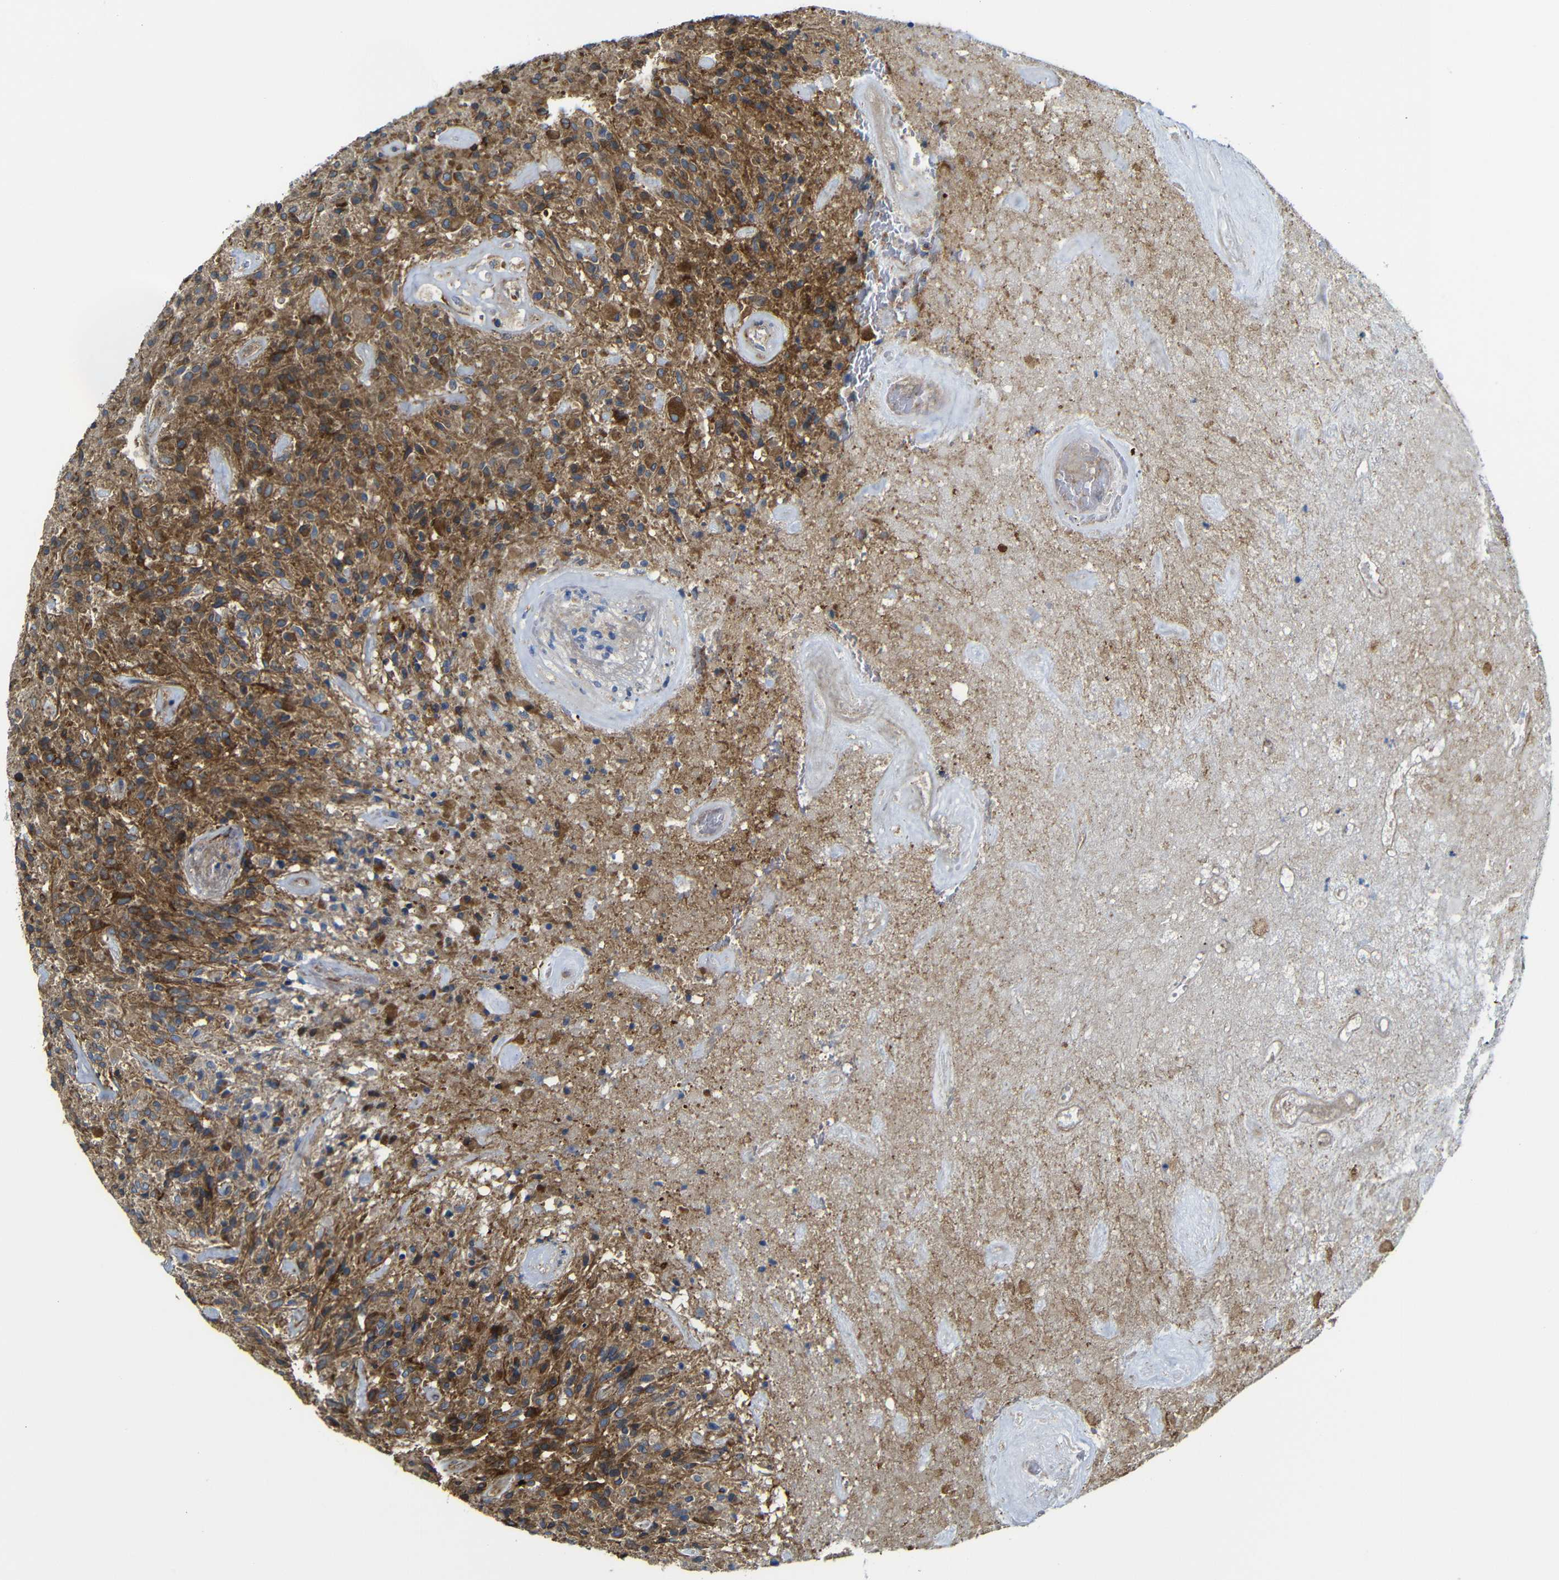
{"staining": {"intensity": "strong", "quantity": "25%-75%", "location": "cytoplasmic/membranous"}, "tissue": "glioma", "cell_type": "Tumor cells", "image_type": "cancer", "snomed": [{"axis": "morphology", "description": "Glioma, malignant, High grade"}, {"axis": "topography", "description": "Brain"}], "caption": "A high amount of strong cytoplasmic/membranous expression is present in approximately 25%-75% of tumor cells in glioma tissue.", "gene": "CLCC1", "patient": {"sex": "male", "age": 71}}